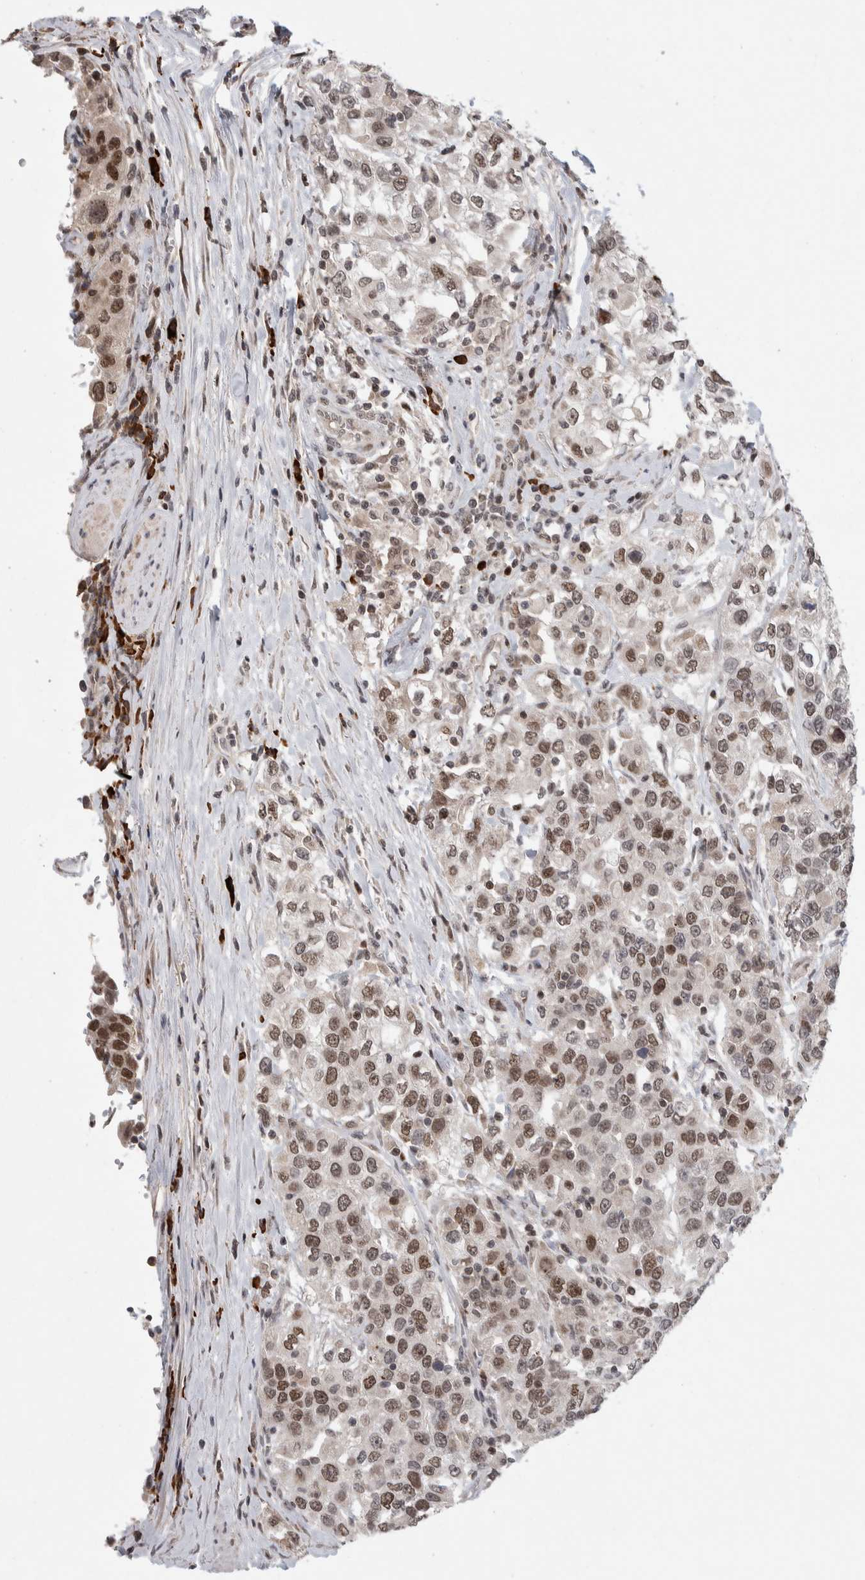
{"staining": {"intensity": "moderate", "quantity": ">75%", "location": "nuclear"}, "tissue": "urothelial cancer", "cell_type": "Tumor cells", "image_type": "cancer", "snomed": [{"axis": "morphology", "description": "Urothelial carcinoma, High grade"}, {"axis": "topography", "description": "Urinary bladder"}], "caption": "Tumor cells reveal moderate nuclear positivity in approximately >75% of cells in urothelial cancer. (Stains: DAB (3,3'-diaminobenzidine) in brown, nuclei in blue, Microscopy: brightfield microscopy at high magnification).", "gene": "ZNF592", "patient": {"sex": "female", "age": 80}}